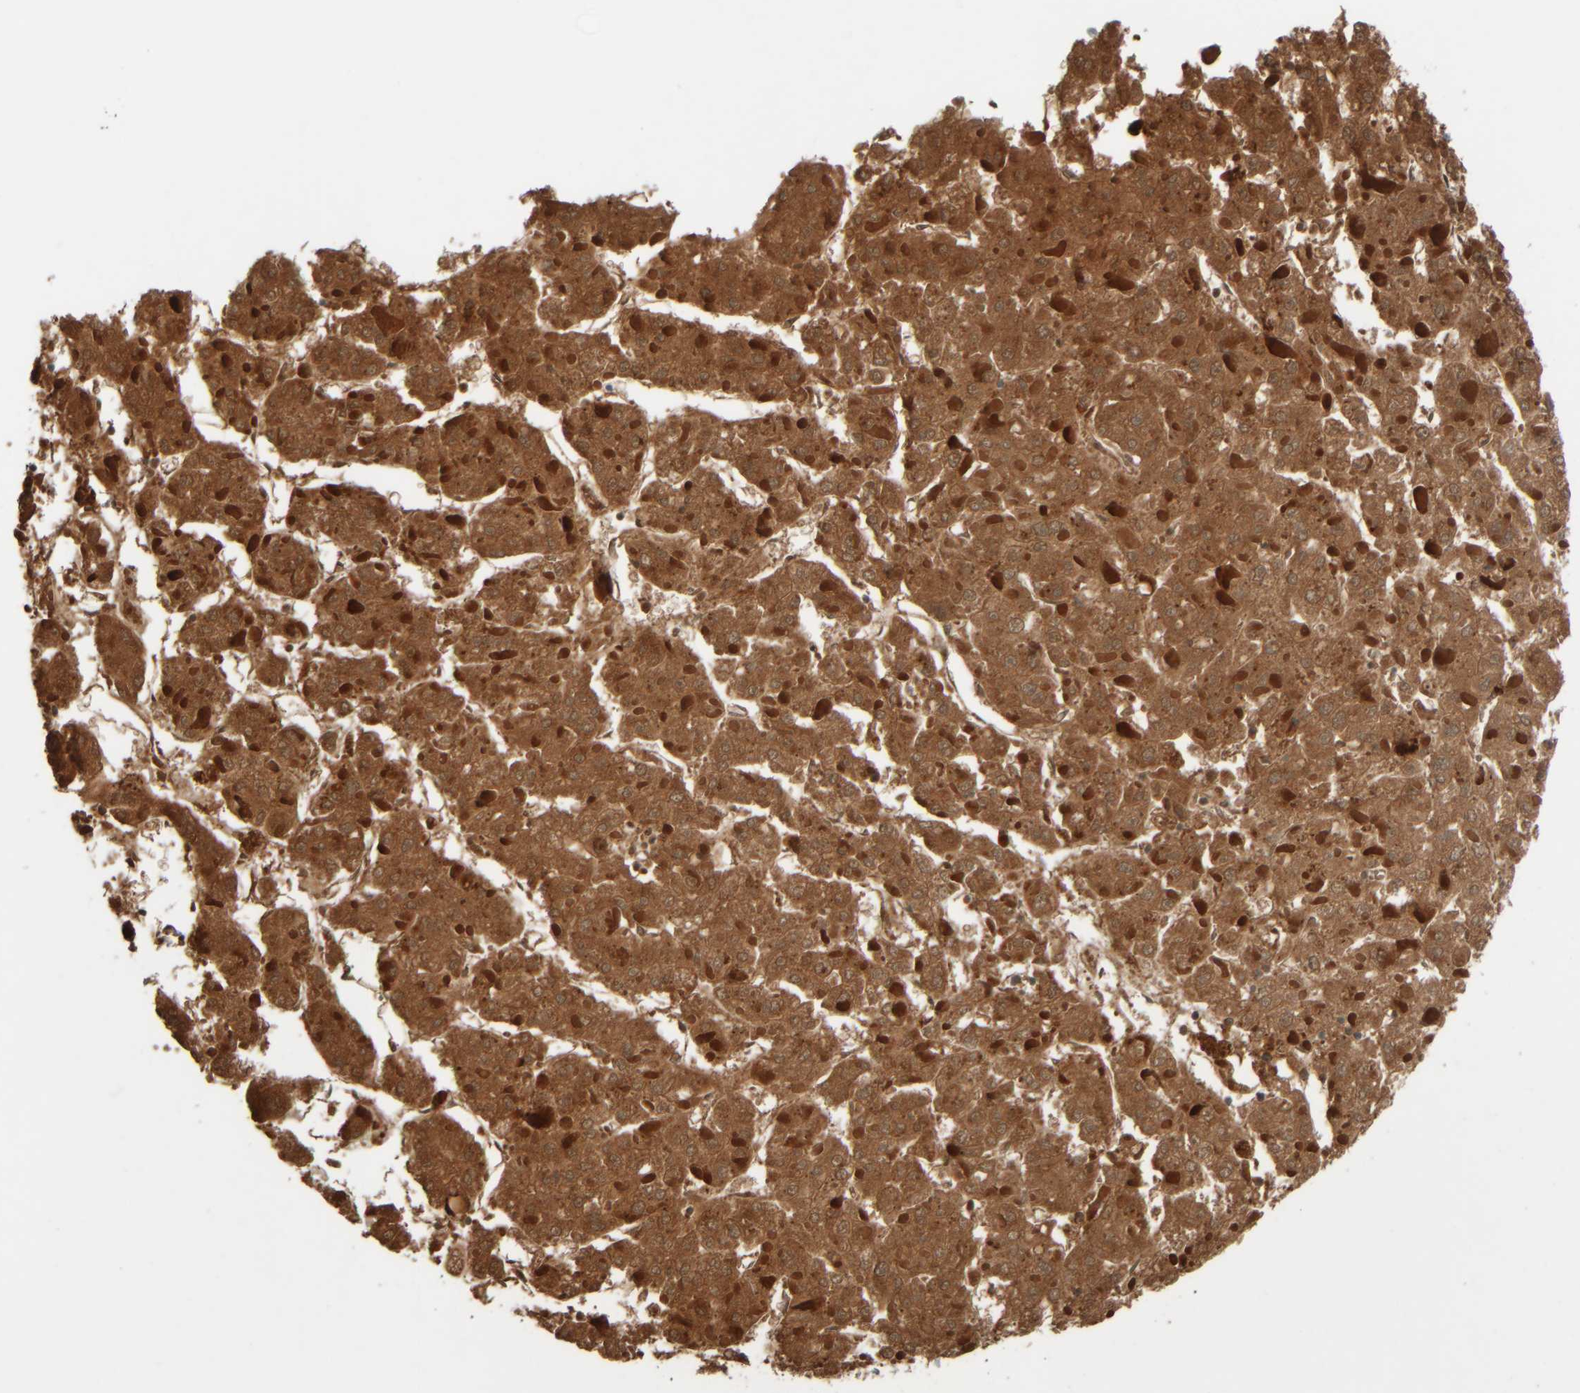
{"staining": {"intensity": "strong", "quantity": ">75%", "location": "cytoplasmic/membranous"}, "tissue": "liver cancer", "cell_type": "Tumor cells", "image_type": "cancer", "snomed": [{"axis": "morphology", "description": "Carcinoma, Hepatocellular, NOS"}, {"axis": "topography", "description": "Liver"}], "caption": "Tumor cells display high levels of strong cytoplasmic/membranous expression in about >75% of cells in human liver cancer (hepatocellular carcinoma).", "gene": "SPAG5", "patient": {"sex": "female", "age": 73}}